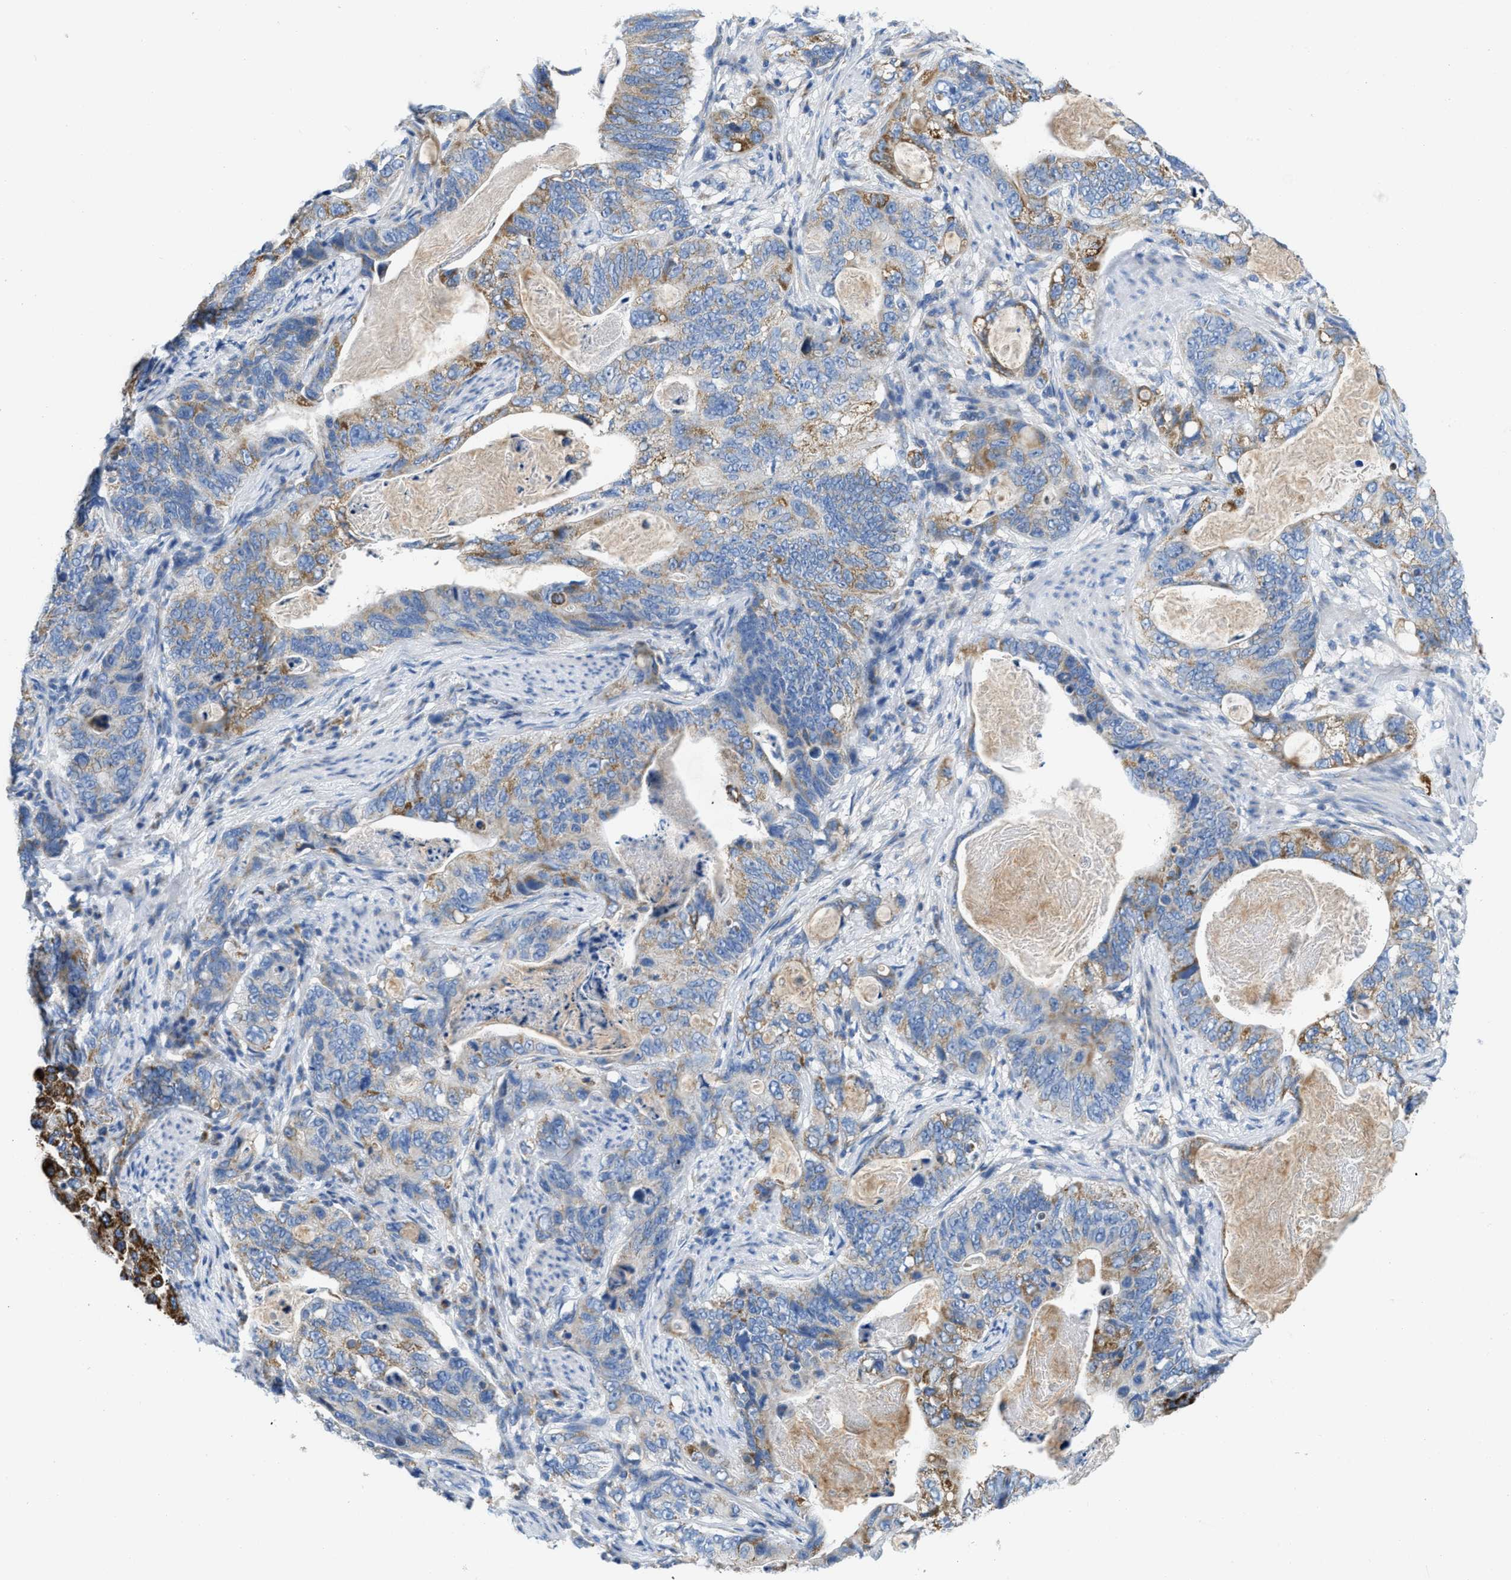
{"staining": {"intensity": "moderate", "quantity": "25%-75%", "location": "cytoplasmic/membranous"}, "tissue": "stomach cancer", "cell_type": "Tumor cells", "image_type": "cancer", "snomed": [{"axis": "morphology", "description": "Normal tissue, NOS"}, {"axis": "morphology", "description": "Adenocarcinoma, NOS"}, {"axis": "topography", "description": "Stomach"}], "caption": "IHC image of stomach cancer (adenocarcinoma) stained for a protein (brown), which shows medium levels of moderate cytoplasmic/membranous staining in approximately 25%-75% of tumor cells.", "gene": "SLC25A13", "patient": {"sex": "female", "age": 89}}